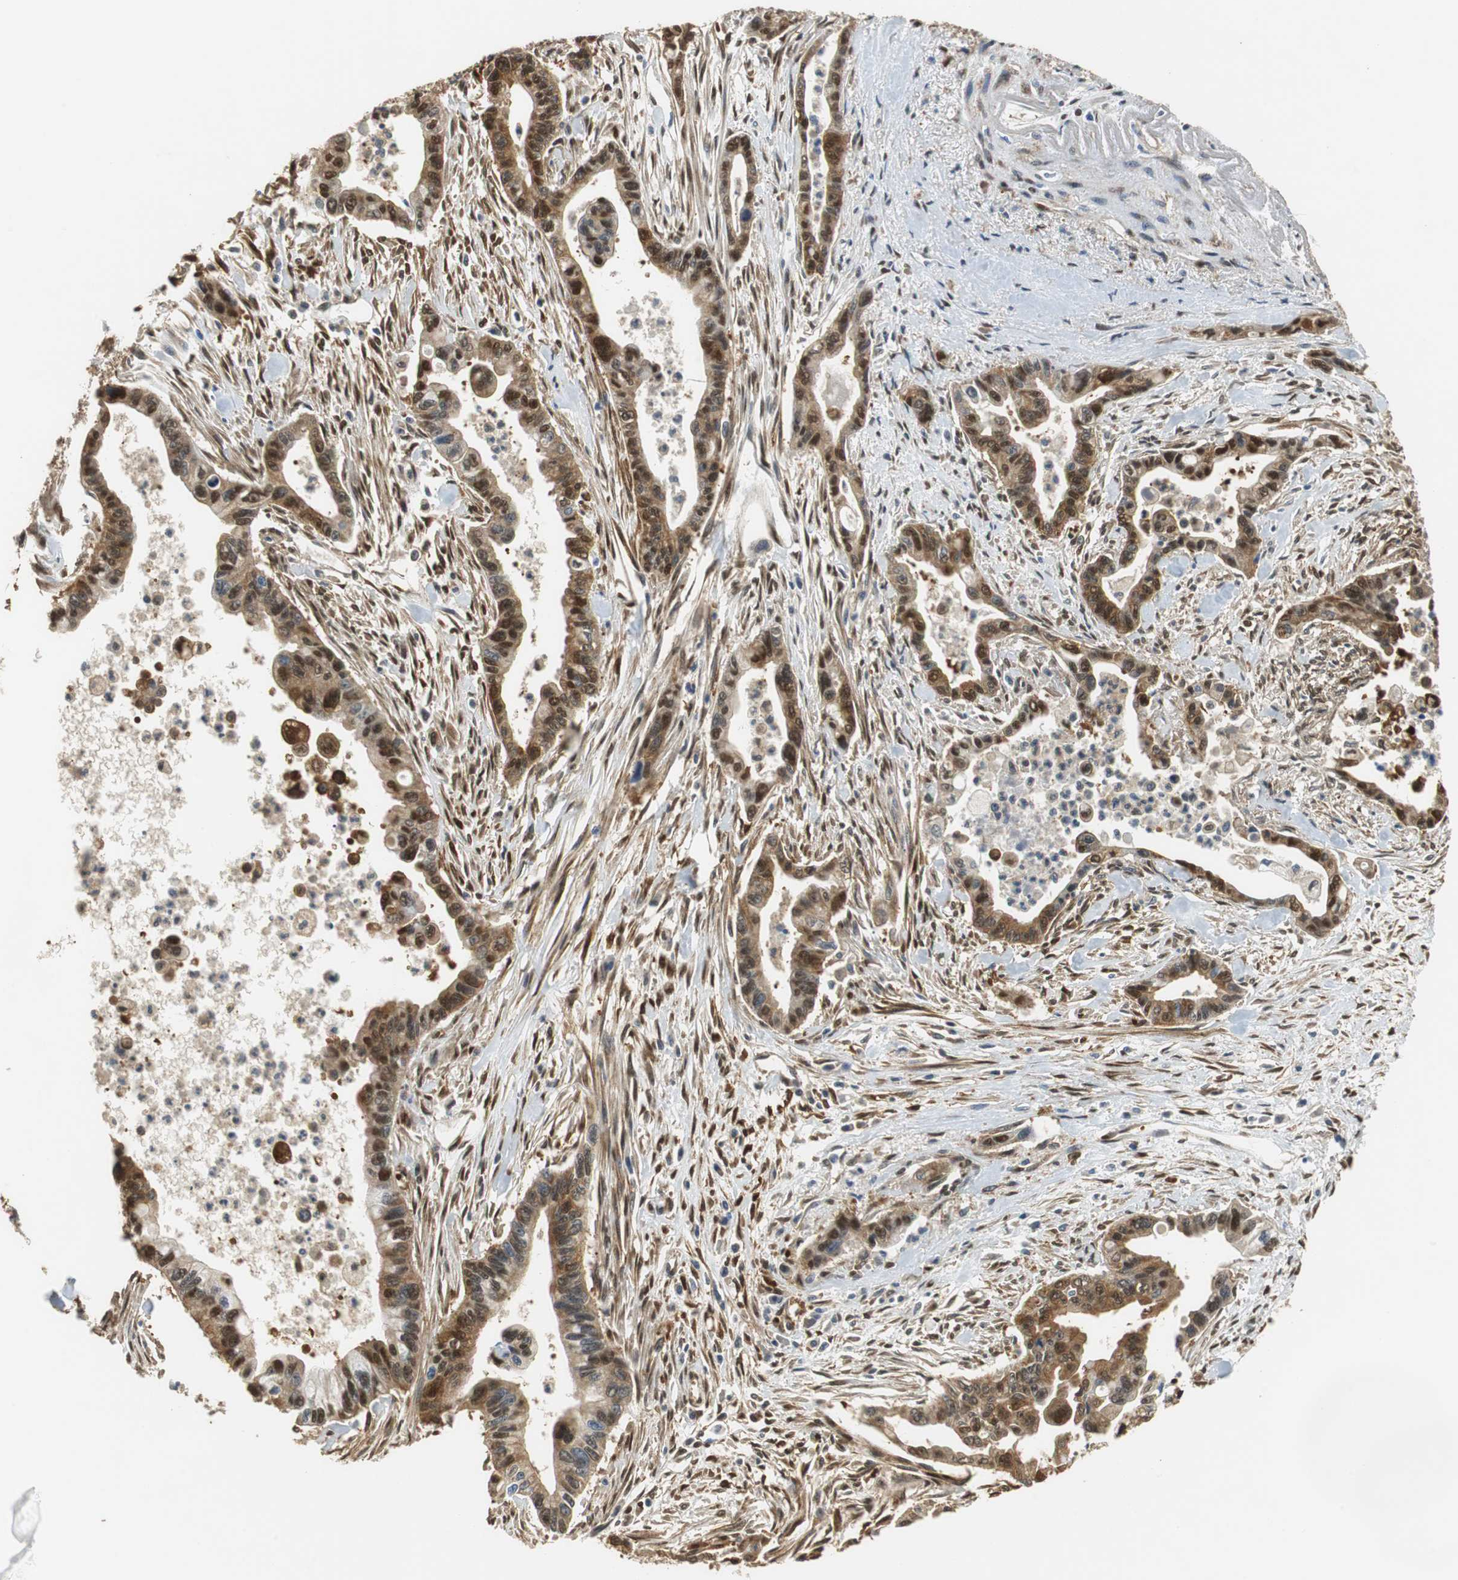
{"staining": {"intensity": "moderate", "quantity": ">75%", "location": "cytoplasmic/membranous,nuclear"}, "tissue": "pancreatic cancer", "cell_type": "Tumor cells", "image_type": "cancer", "snomed": [{"axis": "morphology", "description": "Adenocarcinoma, NOS"}, {"axis": "topography", "description": "Pancreas"}], "caption": "Pancreatic adenocarcinoma stained with a brown dye reveals moderate cytoplasmic/membranous and nuclear positive staining in about >75% of tumor cells.", "gene": "UBQLN2", "patient": {"sex": "male", "age": 70}}